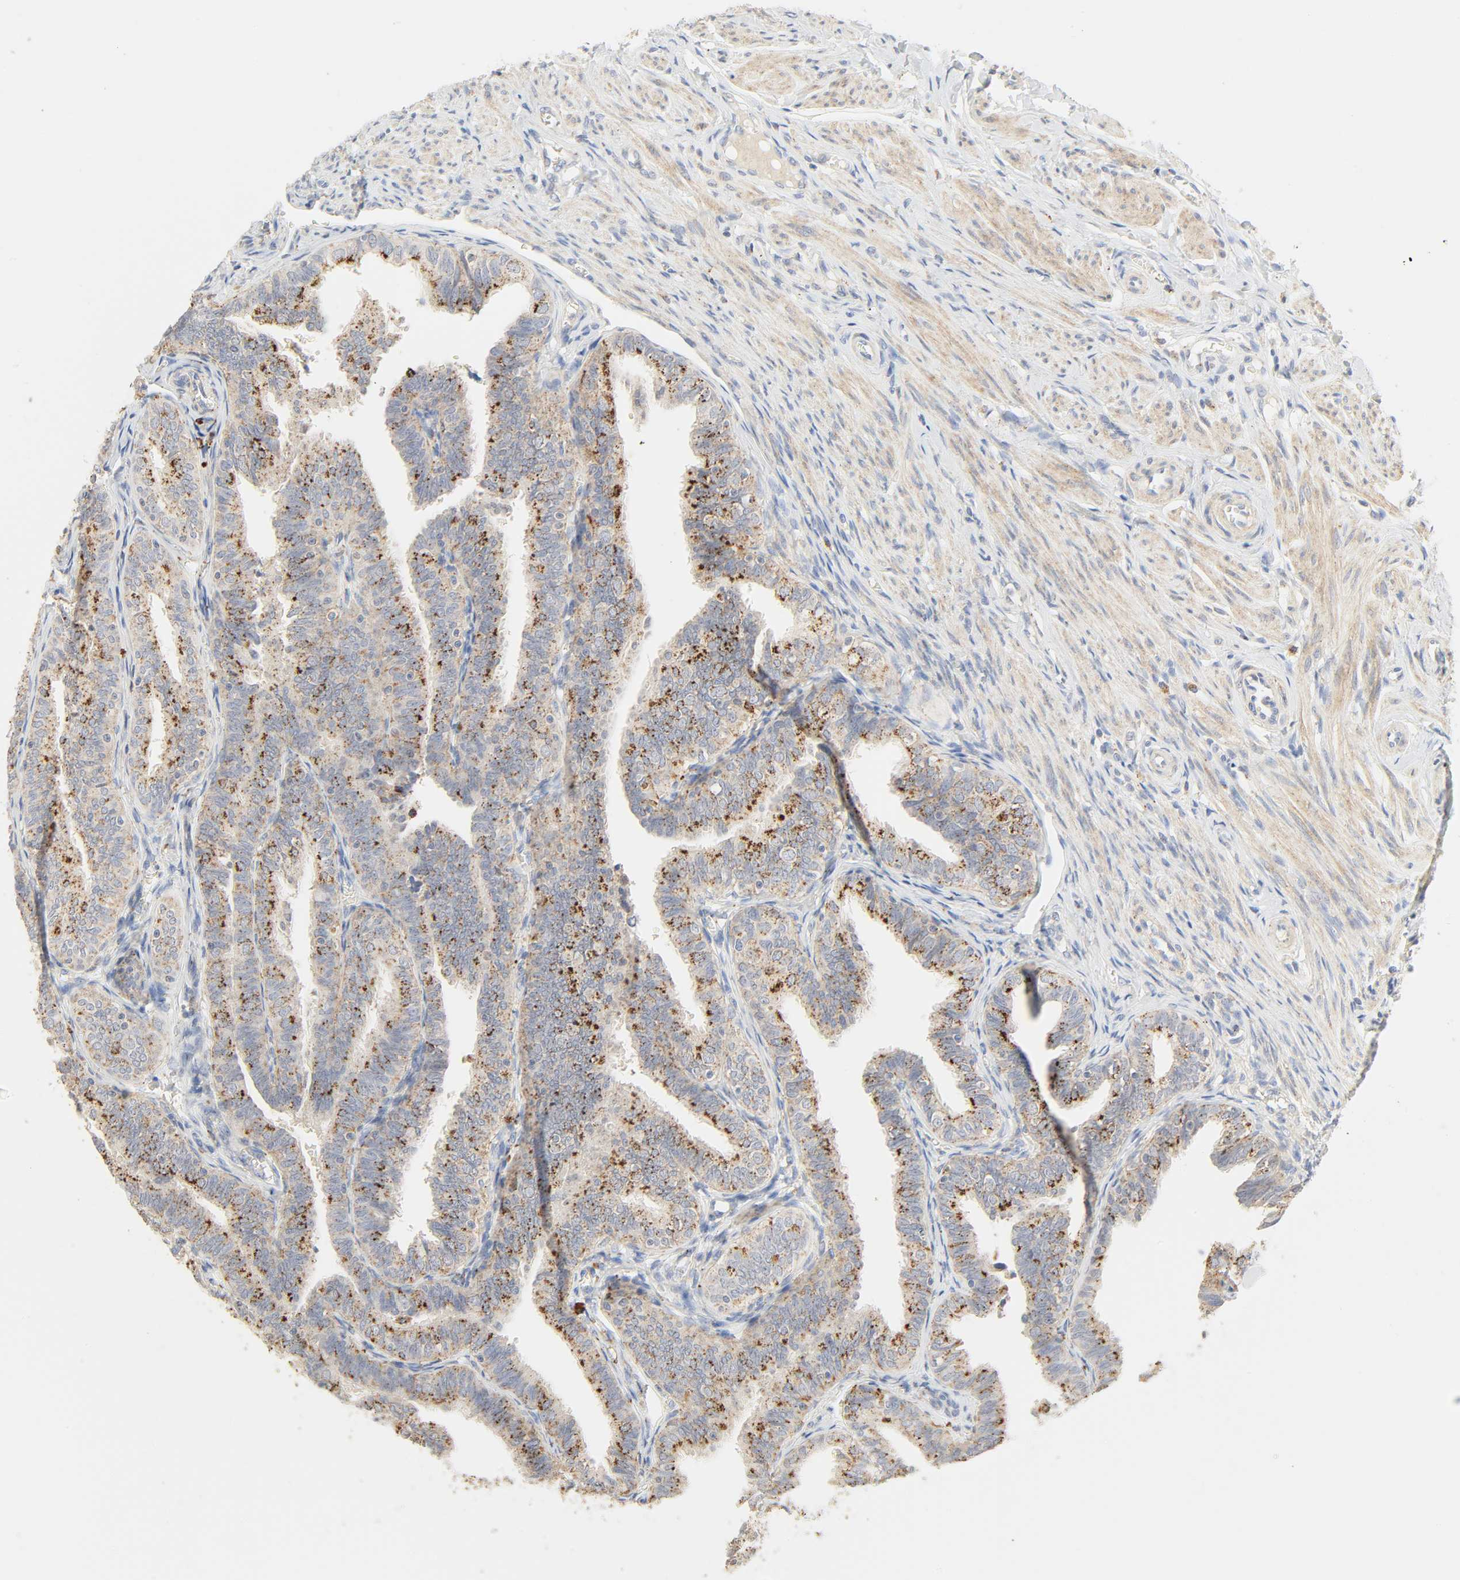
{"staining": {"intensity": "strong", "quantity": ">75%", "location": "cytoplasmic/membranous"}, "tissue": "fallopian tube", "cell_type": "Glandular cells", "image_type": "normal", "snomed": [{"axis": "morphology", "description": "Normal tissue, NOS"}, {"axis": "topography", "description": "Fallopian tube"}], "caption": "DAB (3,3'-diaminobenzidine) immunohistochemical staining of unremarkable human fallopian tube shows strong cytoplasmic/membranous protein expression in about >75% of glandular cells.", "gene": "CAMK2A", "patient": {"sex": "female", "age": 46}}